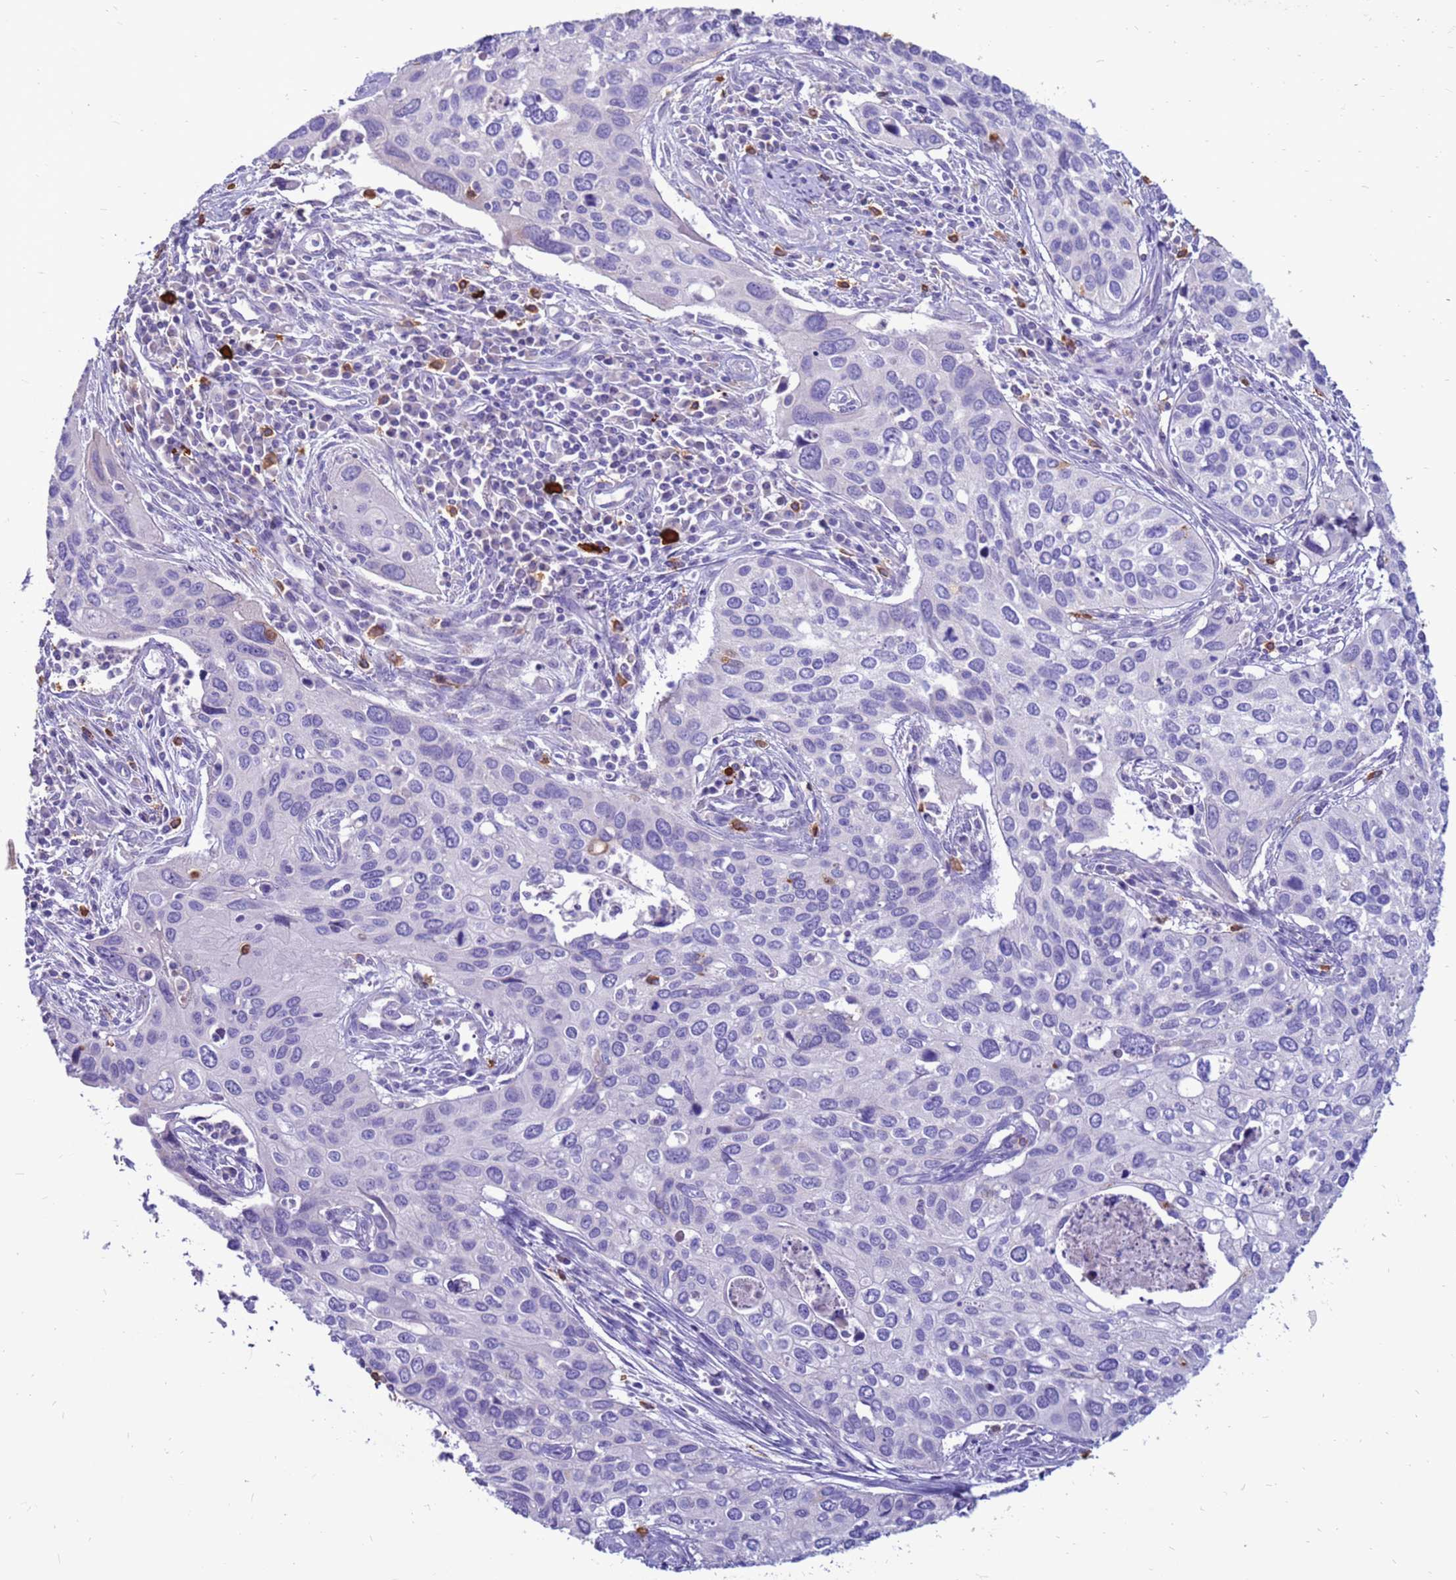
{"staining": {"intensity": "negative", "quantity": "none", "location": "none"}, "tissue": "cervical cancer", "cell_type": "Tumor cells", "image_type": "cancer", "snomed": [{"axis": "morphology", "description": "Squamous cell carcinoma, NOS"}, {"axis": "topography", "description": "Cervix"}], "caption": "Tumor cells are negative for protein expression in human squamous cell carcinoma (cervical).", "gene": "PDE10A", "patient": {"sex": "female", "age": 55}}